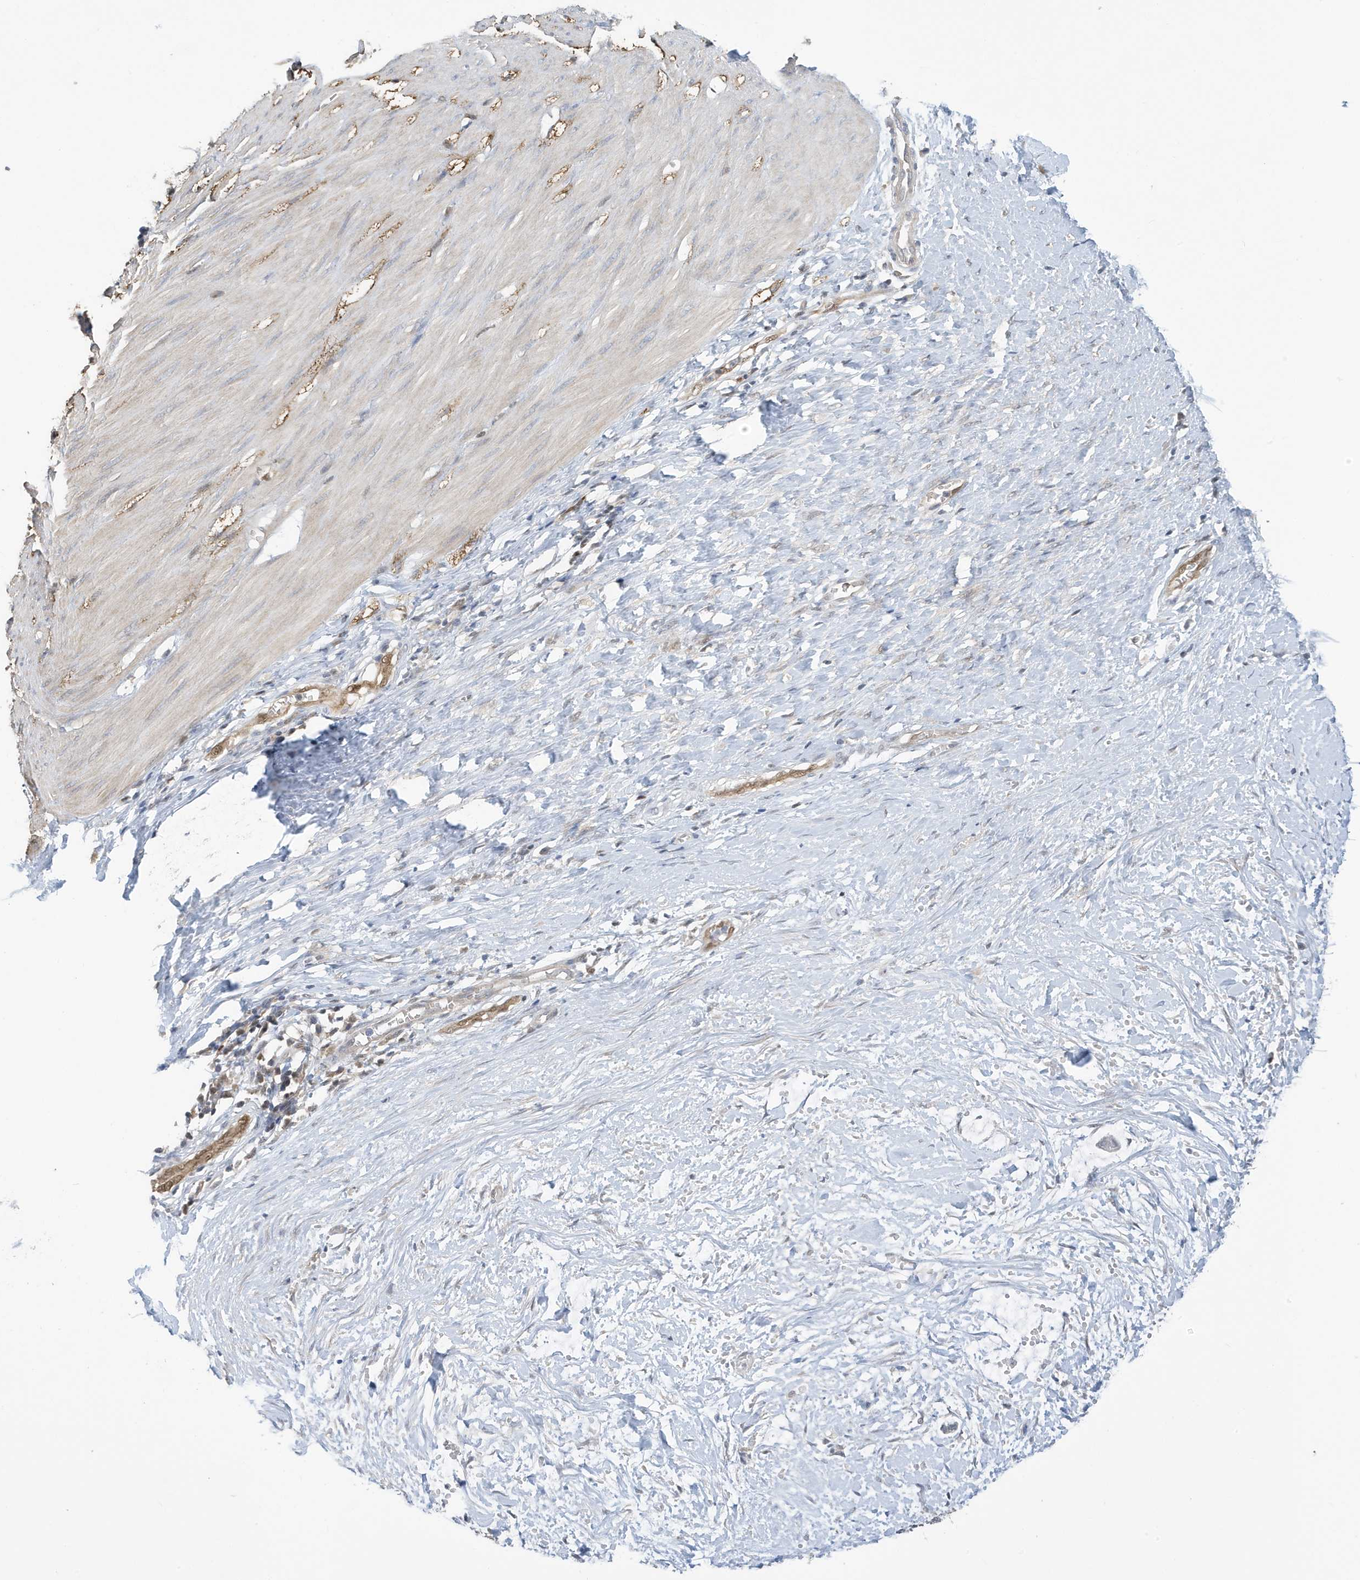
{"staining": {"intensity": "weak", "quantity": "<25%", "location": "cytoplasmic/membranous"}, "tissue": "smooth muscle", "cell_type": "Smooth muscle cells", "image_type": "normal", "snomed": [{"axis": "morphology", "description": "Normal tissue, NOS"}, {"axis": "morphology", "description": "Adenocarcinoma, NOS"}, {"axis": "topography", "description": "Colon"}, {"axis": "topography", "description": "Peripheral nerve tissue"}], "caption": "This is an immunohistochemistry (IHC) histopathology image of normal human smooth muscle. There is no expression in smooth muscle cells.", "gene": "NCOA7", "patient": {"sex": "male", "age": 14}}